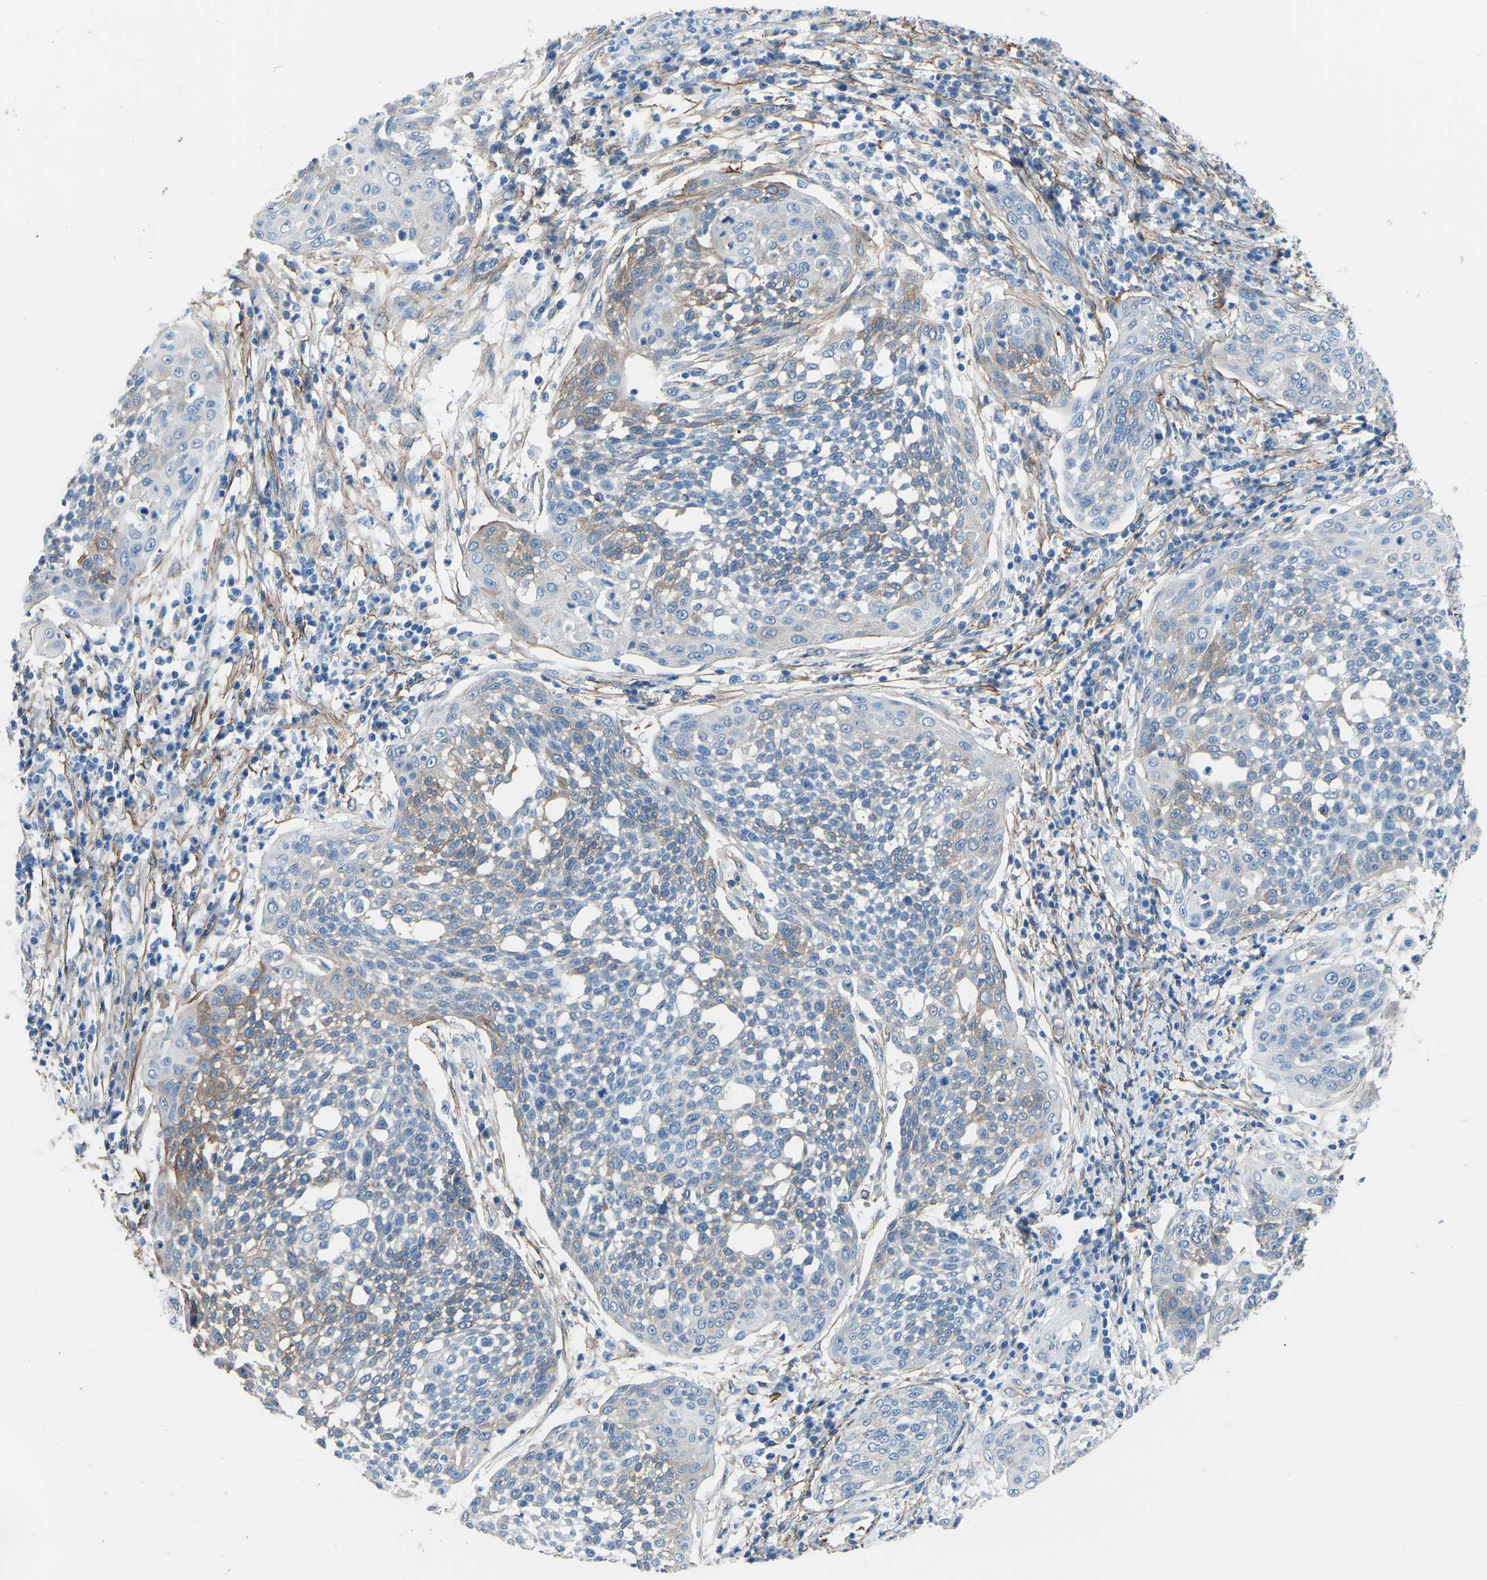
{"staining": {"intensity": "moderate", "quantity": "<25%", "location": "cytoplasmic/membranous"}, "tissue": "cervical cancer", "cell_type": "Tumor cells", "image_type": "cancer", "snomed": [{"axis": "morphology", "description": "Squamous cell carcinoma, NOS"}, {"axis": "topography", "description": "Cervix"}], "caption": "A brown stain highlights moderate cytoplasmic/membranous staining of a protein in human cervical squamous cell carcinoma tumor cells. (DAB (3,3'-diaminobenzidine) IHC with brightfield microscopy, high magnification).", "gene": "MYH10", "patient": {"sex": "female", "age": 34}}